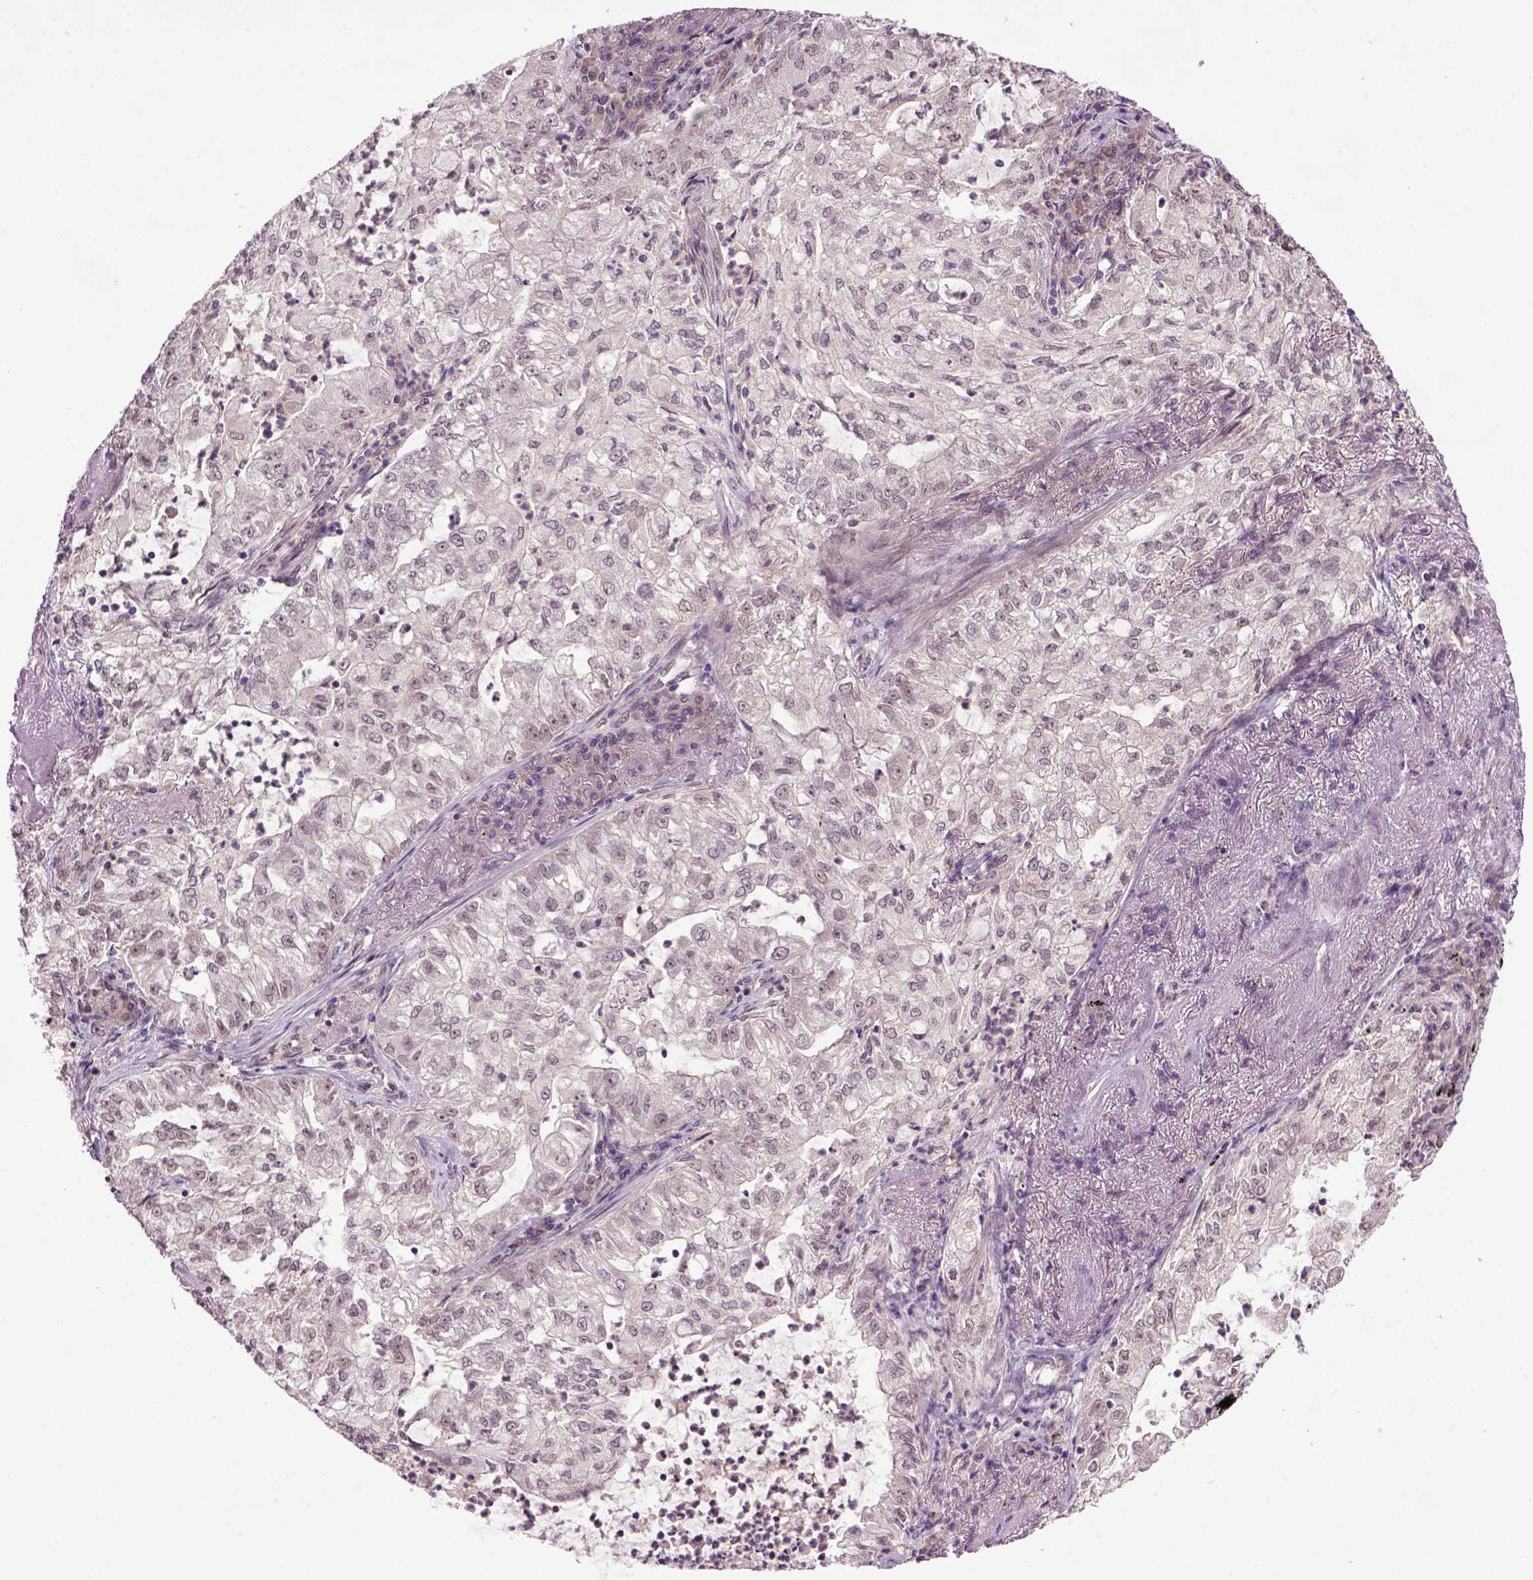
{"staining": {"intensity": "negative", "quantity": "none", "location": "none"}, "tissue": "lung cancer", "cell_type": "Tumor cells", "image_type": "cancer", "snomed": [{"axis": "morphology", "description": "Adenocarcinoma, NOS"}, {"axis": "topography", "description": "Lung"}], "caption": "An immunohistochemistry (IHC) photomicrograph of lung cancer (adenocarcinoma) is shown. There is no staining in tumor cells of lung cancer (adenocarcinoma). Brightfield microscopy of immunohistochemistry stained with DAB (brown) and hematoxylin (blue), captured at high magnification.", "gene": "RAB43", "patient": {"sex": "female", "age": 73}}